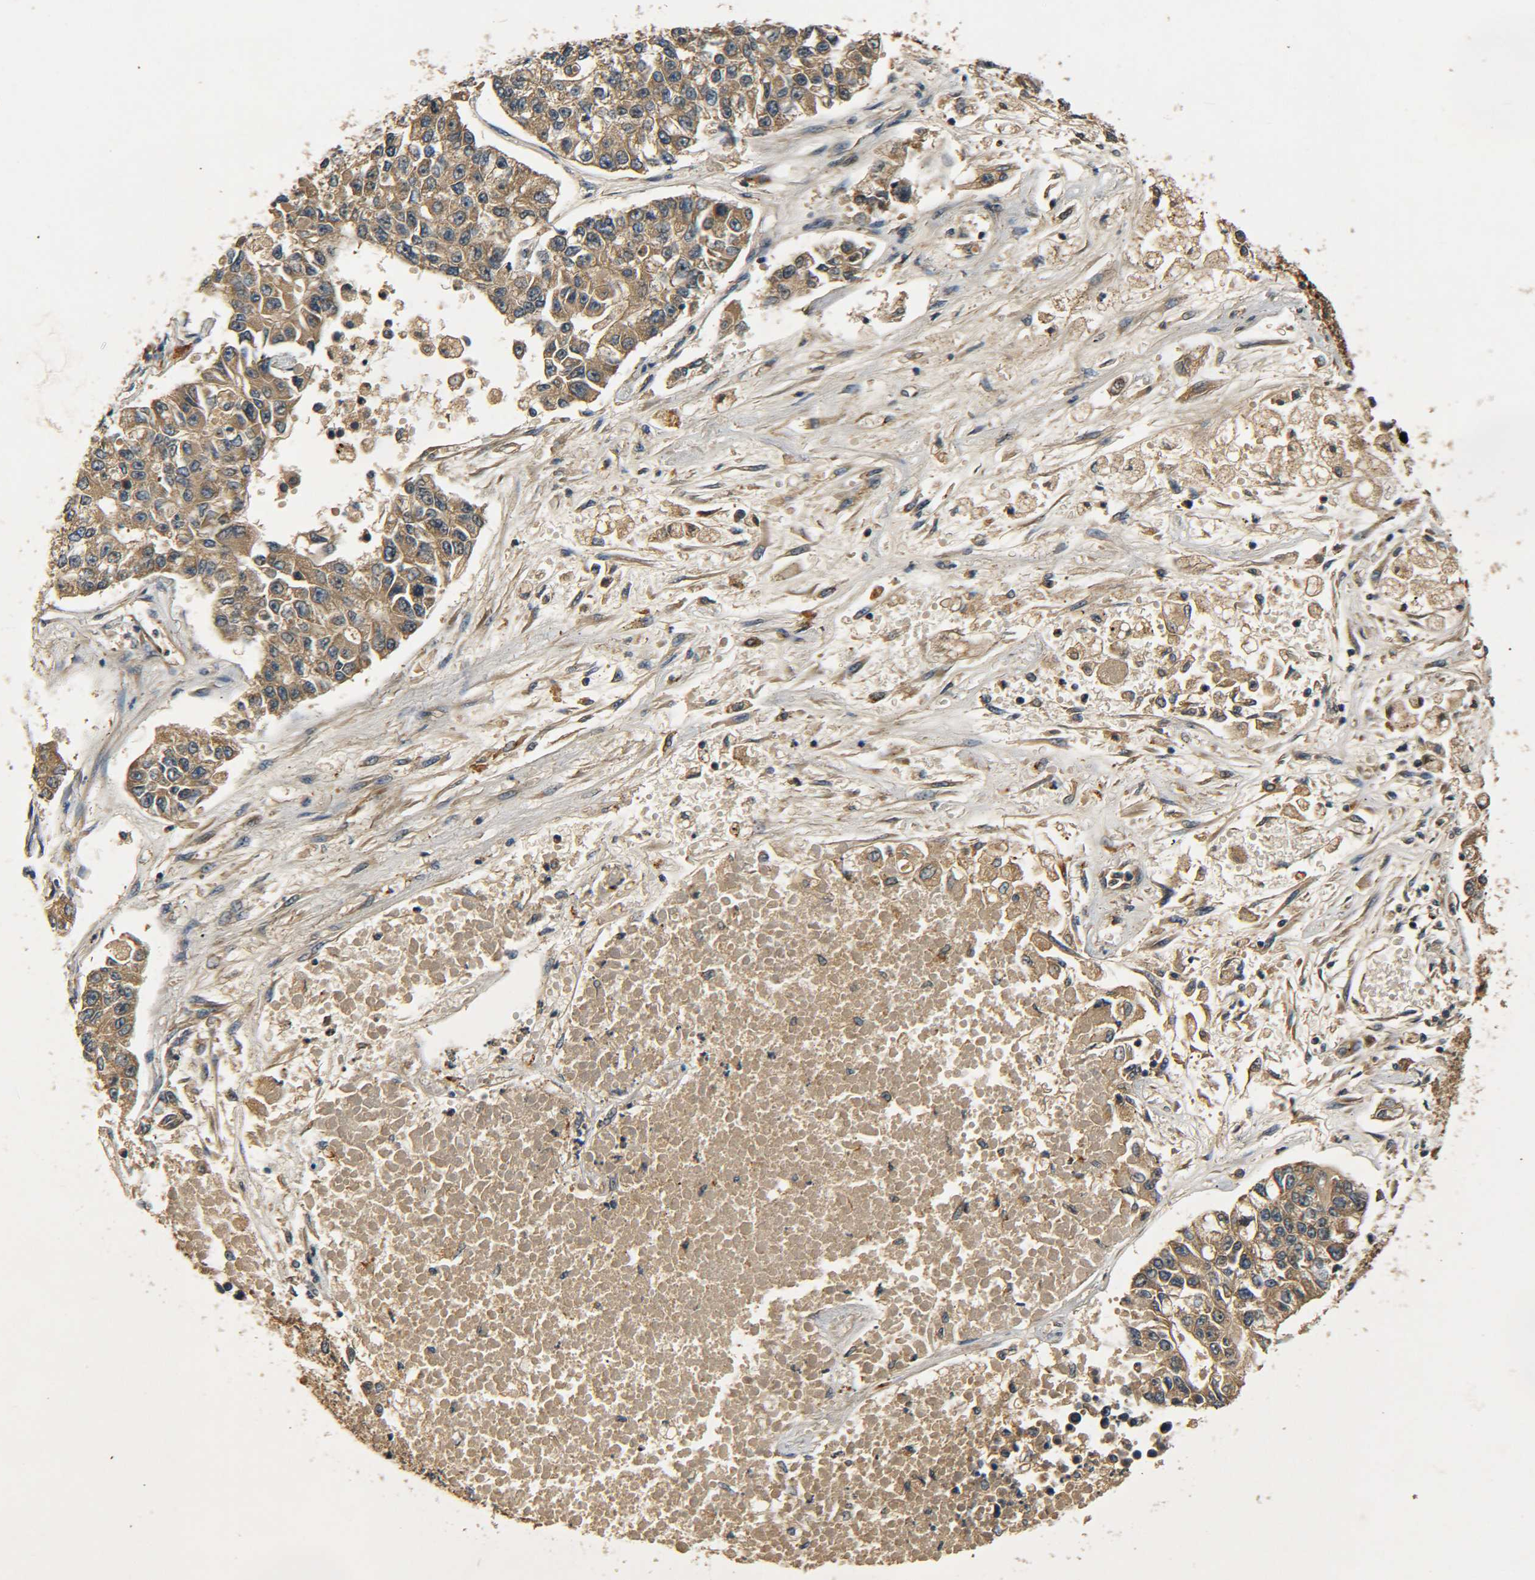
{"staining": {"intensity": "moderate", "quantity": ">75%", "location": "cytoplasmic/membranous"}, "tissue": "lung cancer", "cell_type": "Tumor cells", "image_type": "cancer", "snomed": [{"axis": "morphology", "description": "Adenocarcinoma, NOS"}, {"axis": "topography", "description": "Lung"}], "caption": "The micrograph reveals staining of lung cancer (adenocarcinoma), revealing moderate cytoplasmic/membranous protein staining (brown color) within tumor cells.", "gene": "LRCH3", "patient": {"sex": "male", "age": 49}}